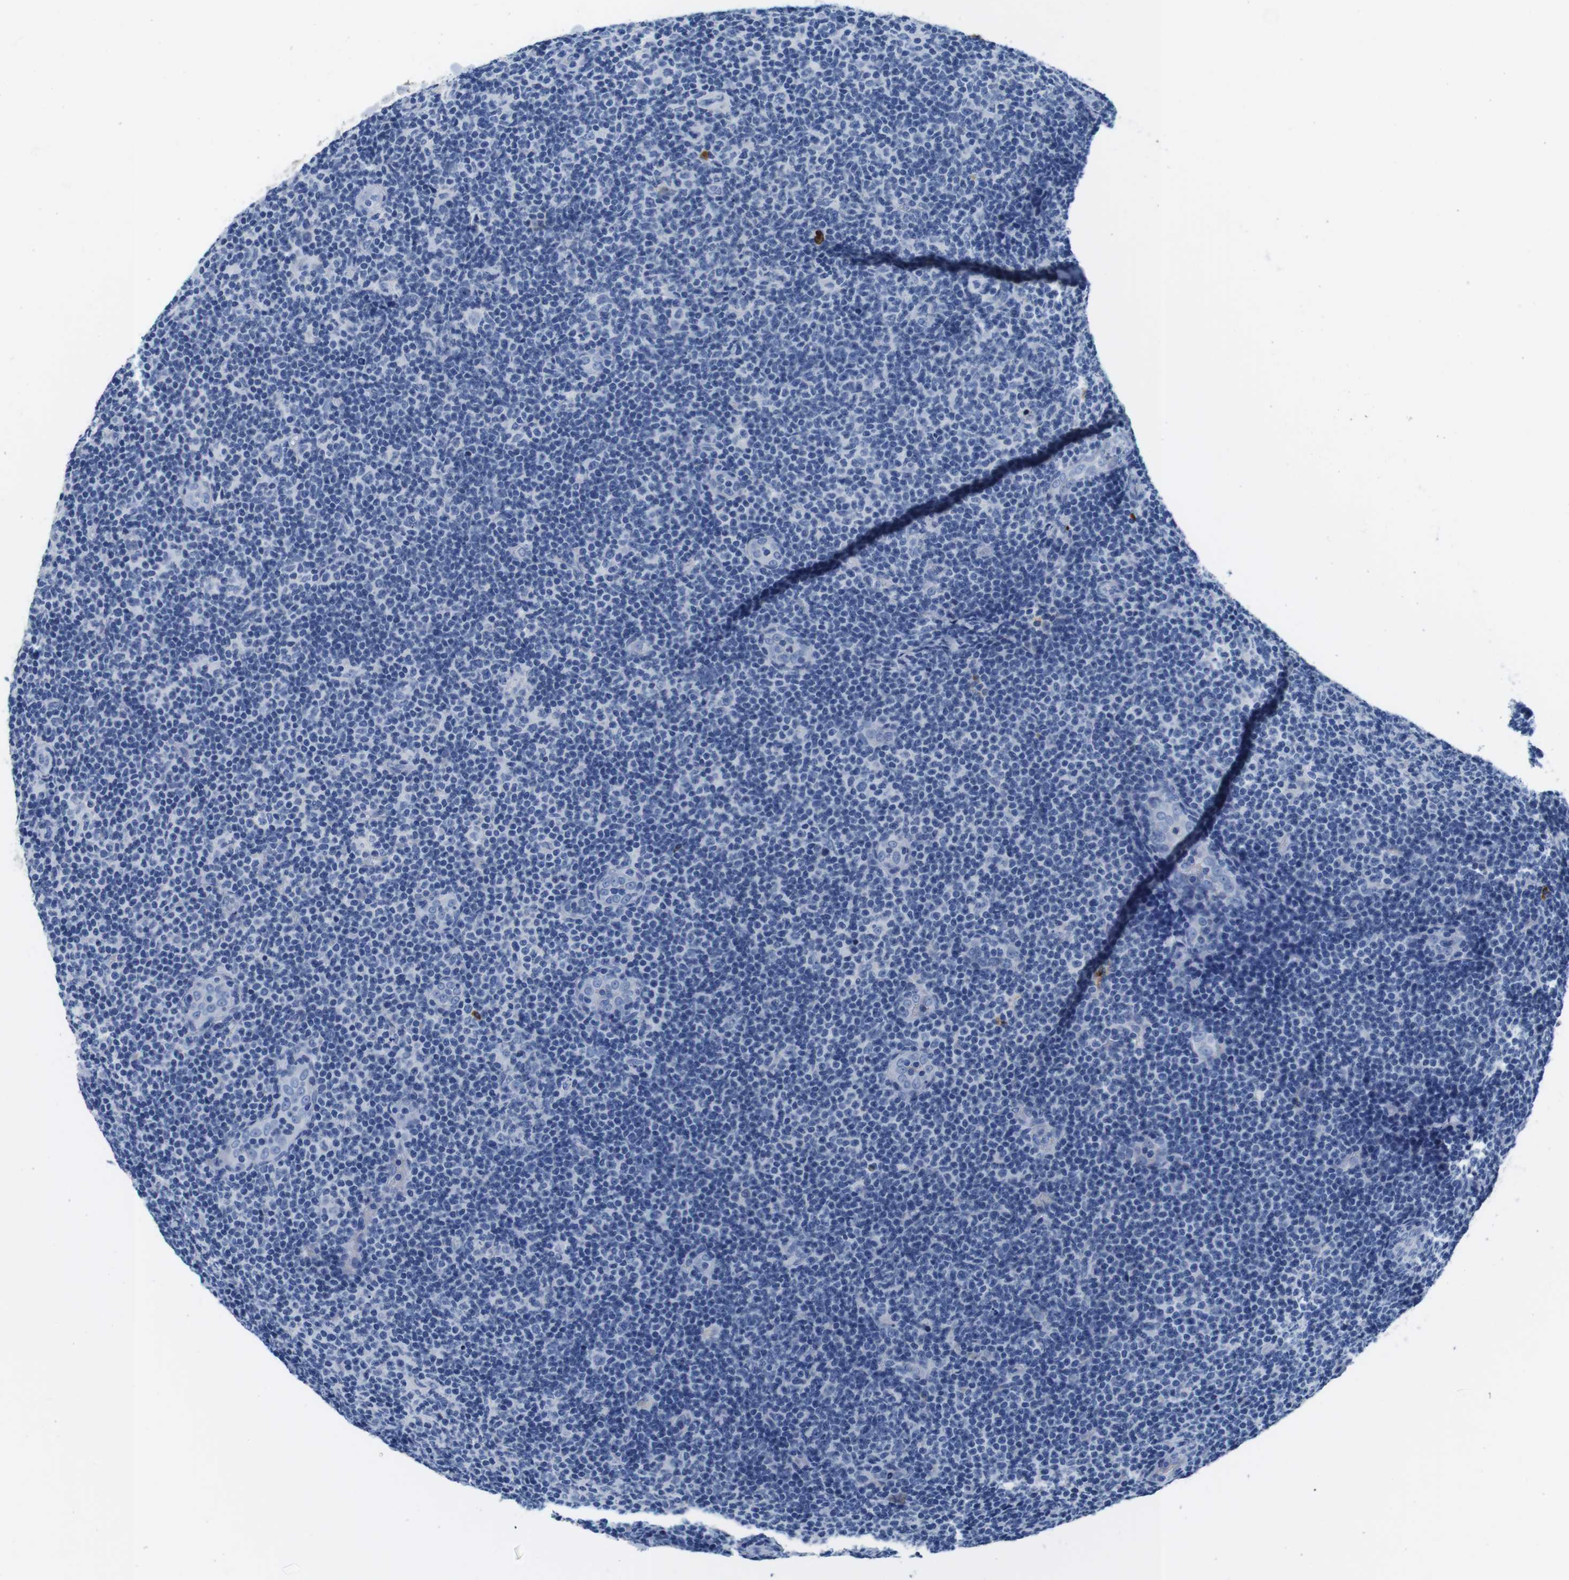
{"staining": {"intensity": "negative", "quantity": "none", "location": "none"}, "tissue": "lymphoma", "cell_type": "Tumor cells", "image_type": "cancer", "snomed": [{"axis": "morphology", "description": "Malignant lymphoma, non-Hodgkin's type, Low grade"}, {"axis": "topography", "description": "Lymph node"}], "caption": "This is an immunohistochemistry (IHC) image of malignant lymphoma, non-Hodgkin's type (low-grade). There is no expression in tumor cells.", "gene": "IGKC", "patient": {"sex": "male", "age": 83}}